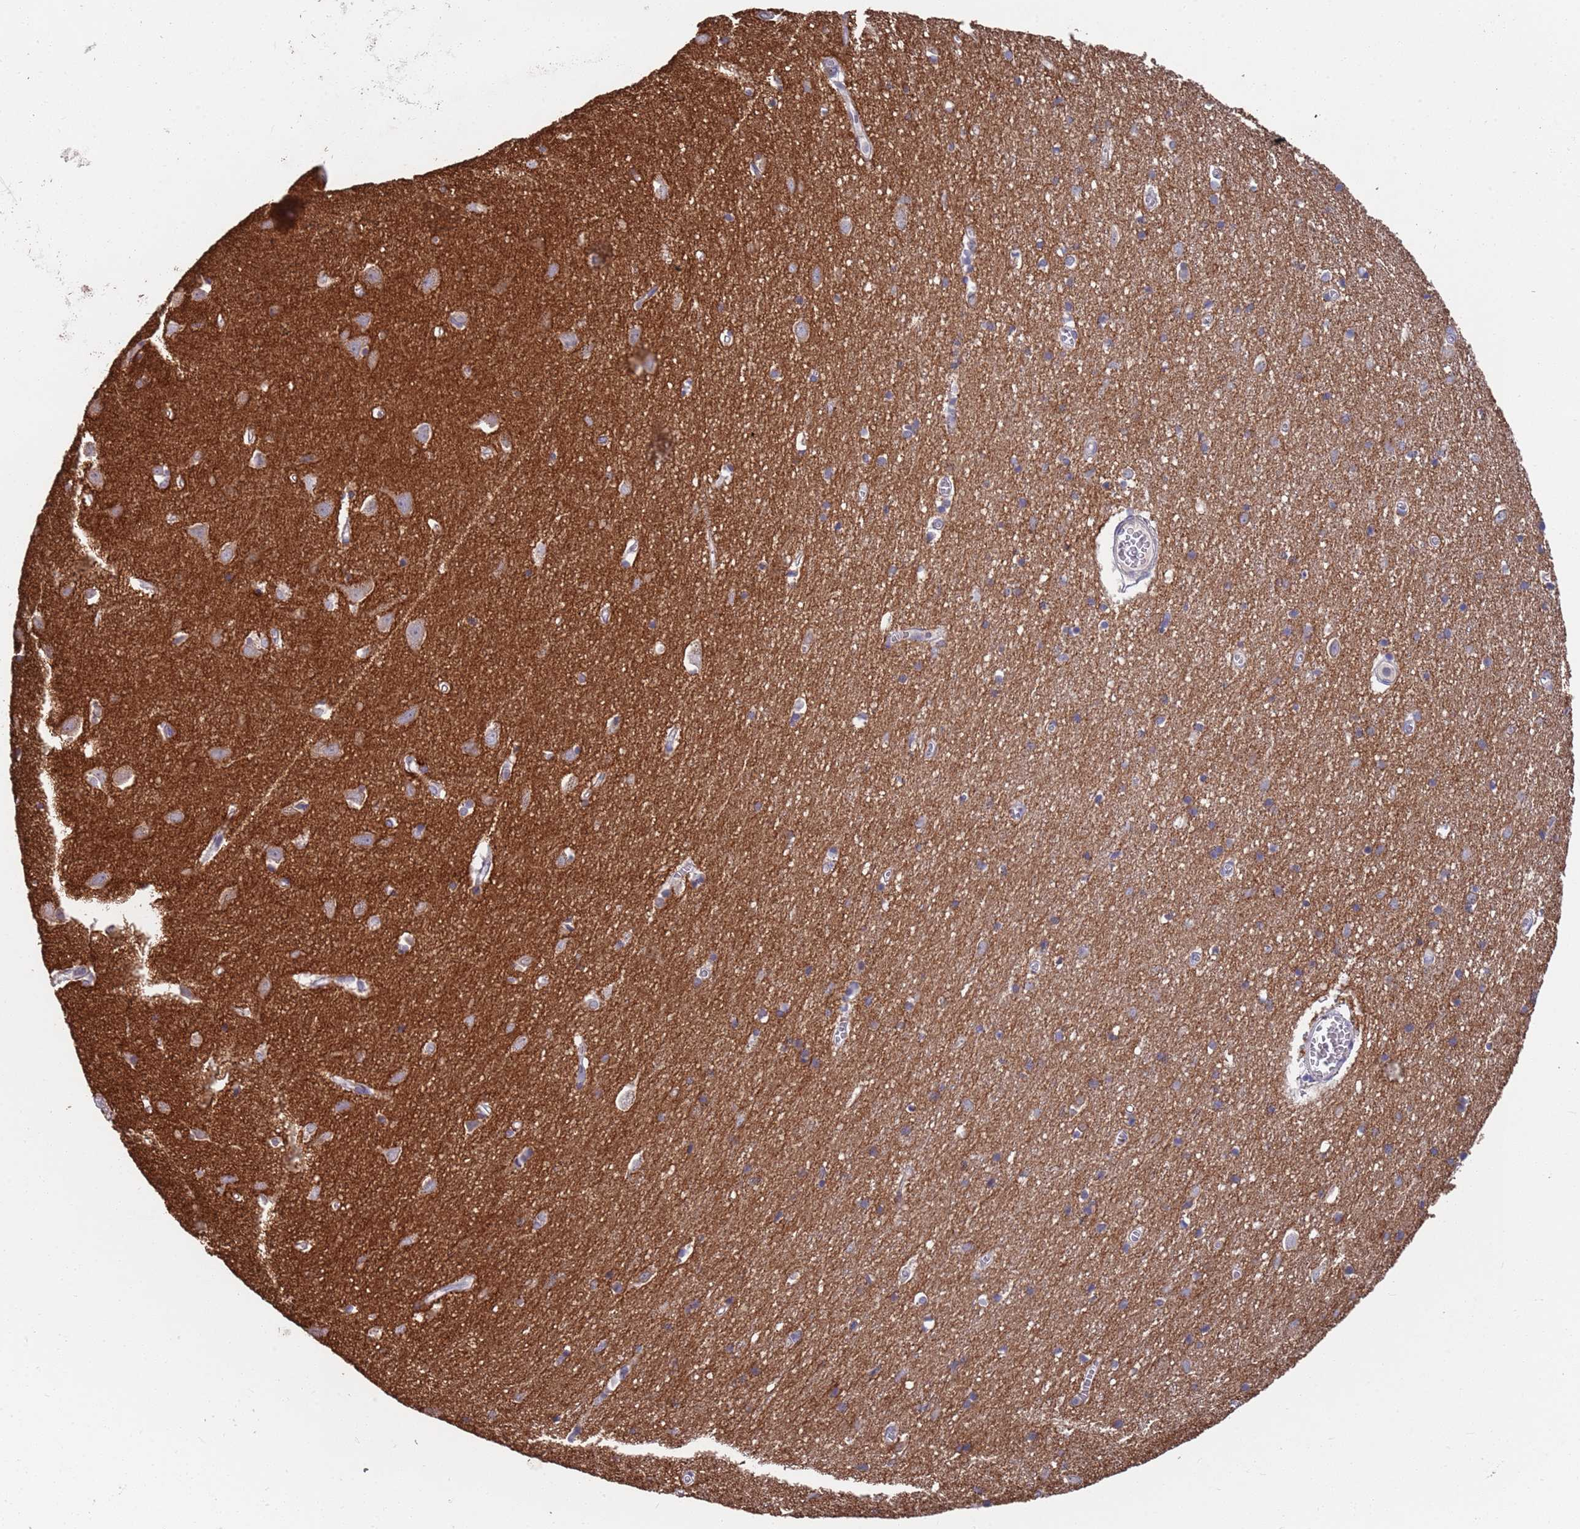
{"staining": {"intensity": "negative", "quantity": "none", "location": "none"}, "tissue": "cerebral cortex", "cell_type": "Endothelial cells", "image_type": "normal", "snomed": [{"axis": "morphology", "description": "Normal tissue, NOS"}, {"axis": "topography", "description": "Cerebral cortex"}], "caption": "DAB immunohistochemical staining of normal cerebral cortex reveals no significant staining in endothelial cells. The staining is performed using DAB (3,3'-diaminobenzidine) brown chromogen with nuclei counter-stained in using hematoxylin.", "gene": "ANK2", "patient": {"sex": "female", "age": 64}}